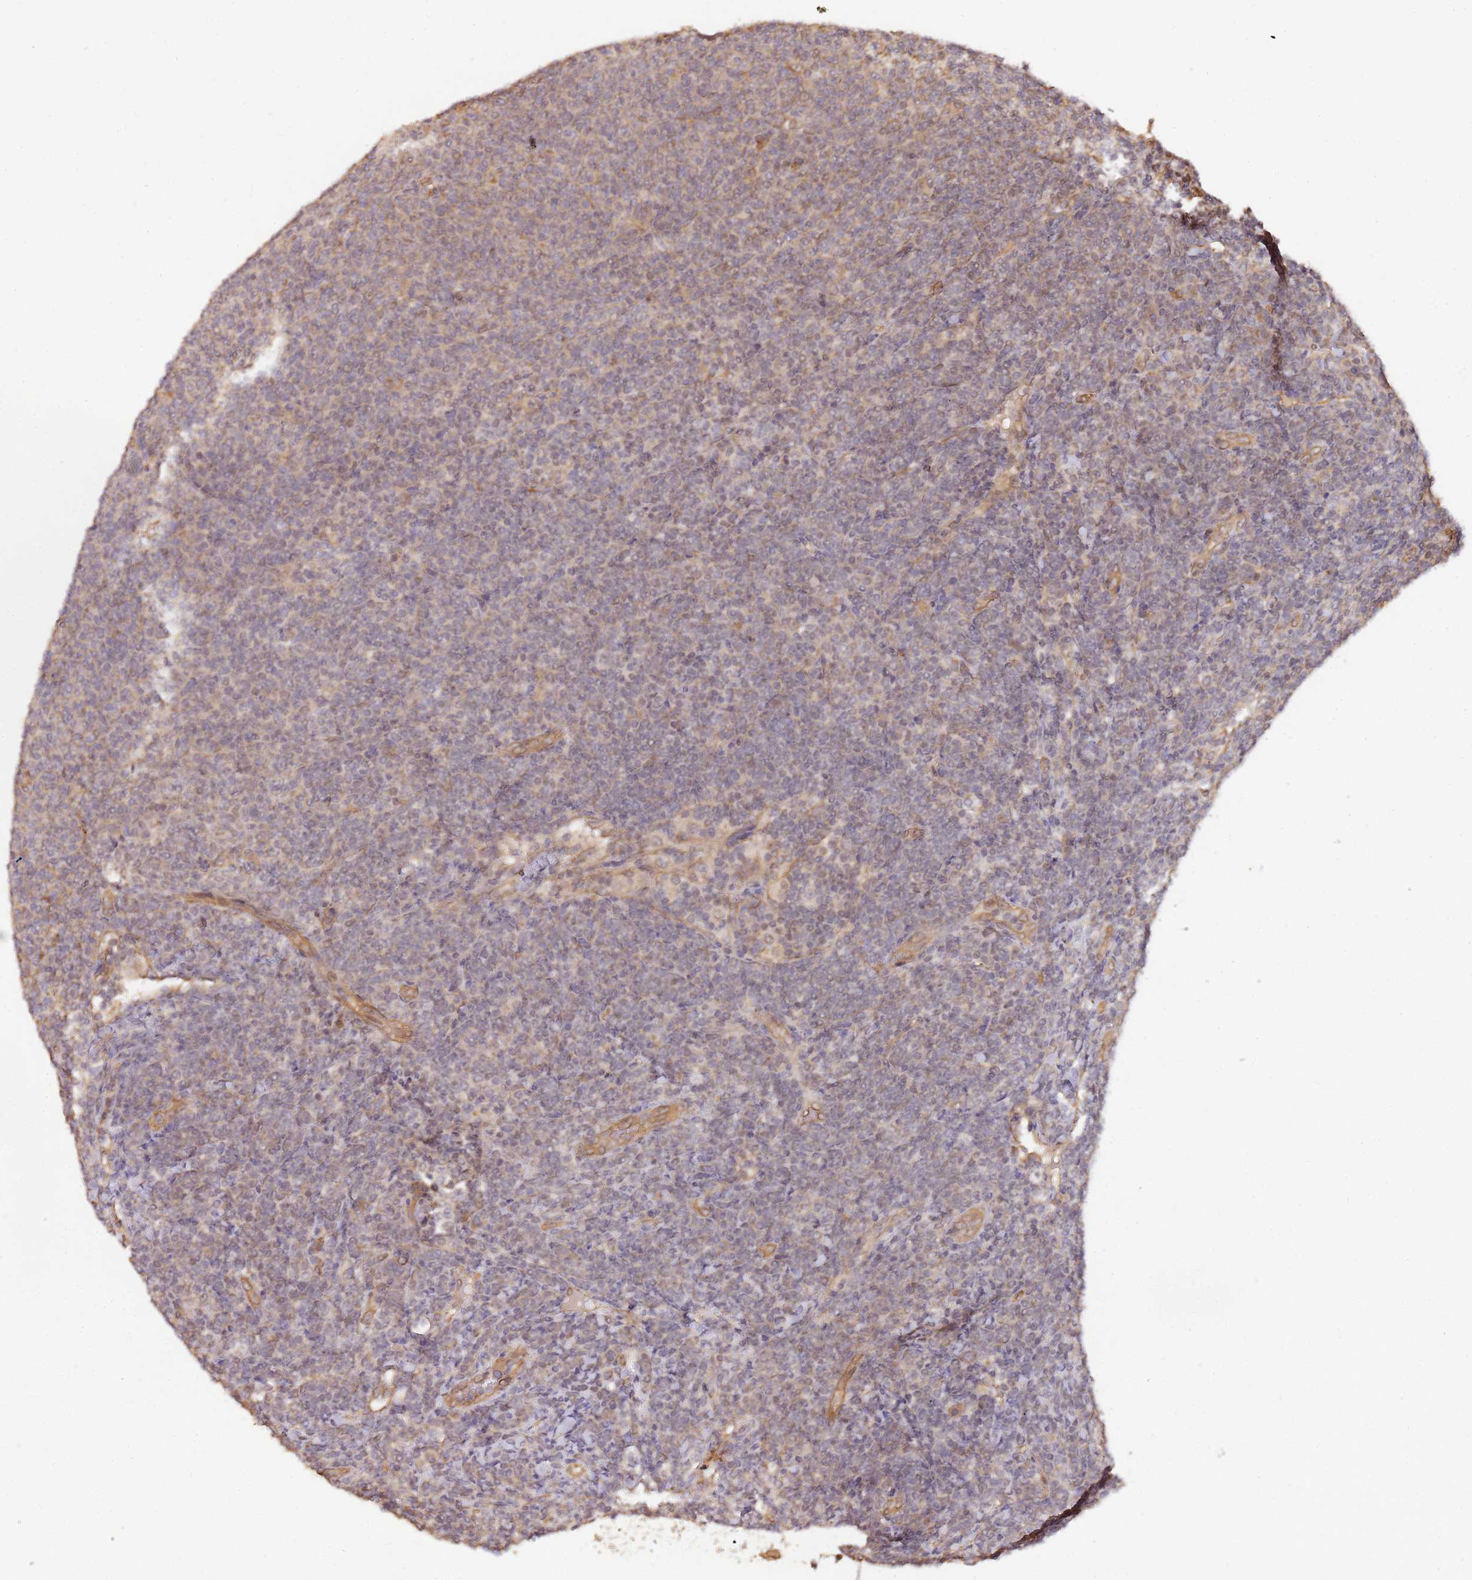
{"staining": {"intensity": "negative", "quantity": "none", "location": "none"}, "tissue": "lymphoma", "cell_type": "Tumor cells", "image_type": "cancer", "snomed": [{"axis": "morphology", "description": "Malignant lymphoma, non-Hodgkin's type, Low grade"}, {"axis": "topography", "description": "Lymph node"}], "caption": "Micrograph shows no significant protein staining in tumor cells of lymphoma.", "gene": "SURF2", "patient": {"sex": "male", "age": 66}}